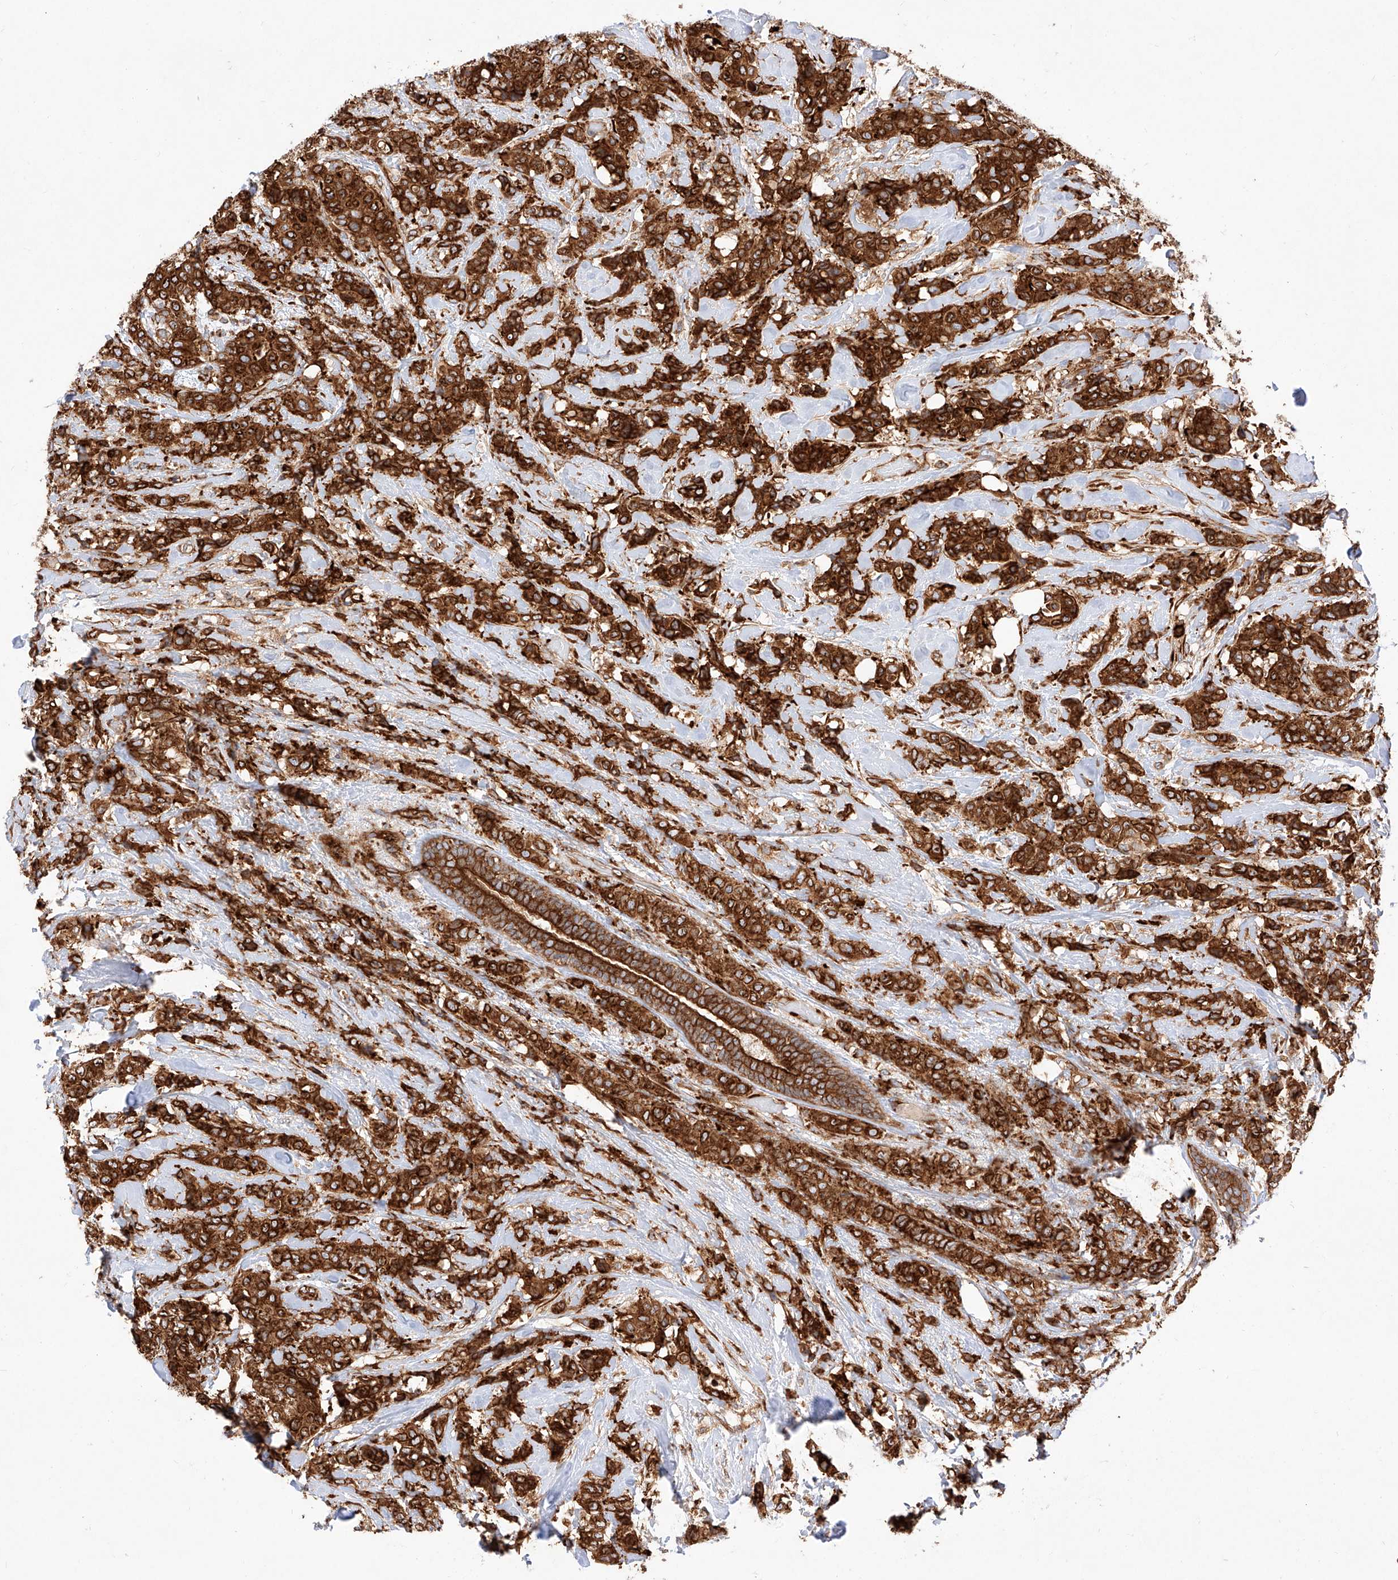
{"staining": {"intensity": "strong", "quantity": ">75%", "location": "cytoplasmic/membranous"}, "tissue": "breast cancer", "cell_type": "Tumor cells", "image_type": "cancer", "snomed": [{"axis": "morphology", "description": "Lobular carcinoma"}, {"axis": "topography", "description": "Breast"}], "caption": "Protein expression analysis of lobular carcinoma (breast) exhibits strong cytoplasmic/membranous positivity in approximately >75% of tumor cells. (Stains: DAB (3,3'-diaminobenzidine) in brown, nuclei in blue, Microscopy: brightfield microscopy at high magnification).", "gene": "CSGALNACT2", "patient": {"sex": "female", "age": 51}}